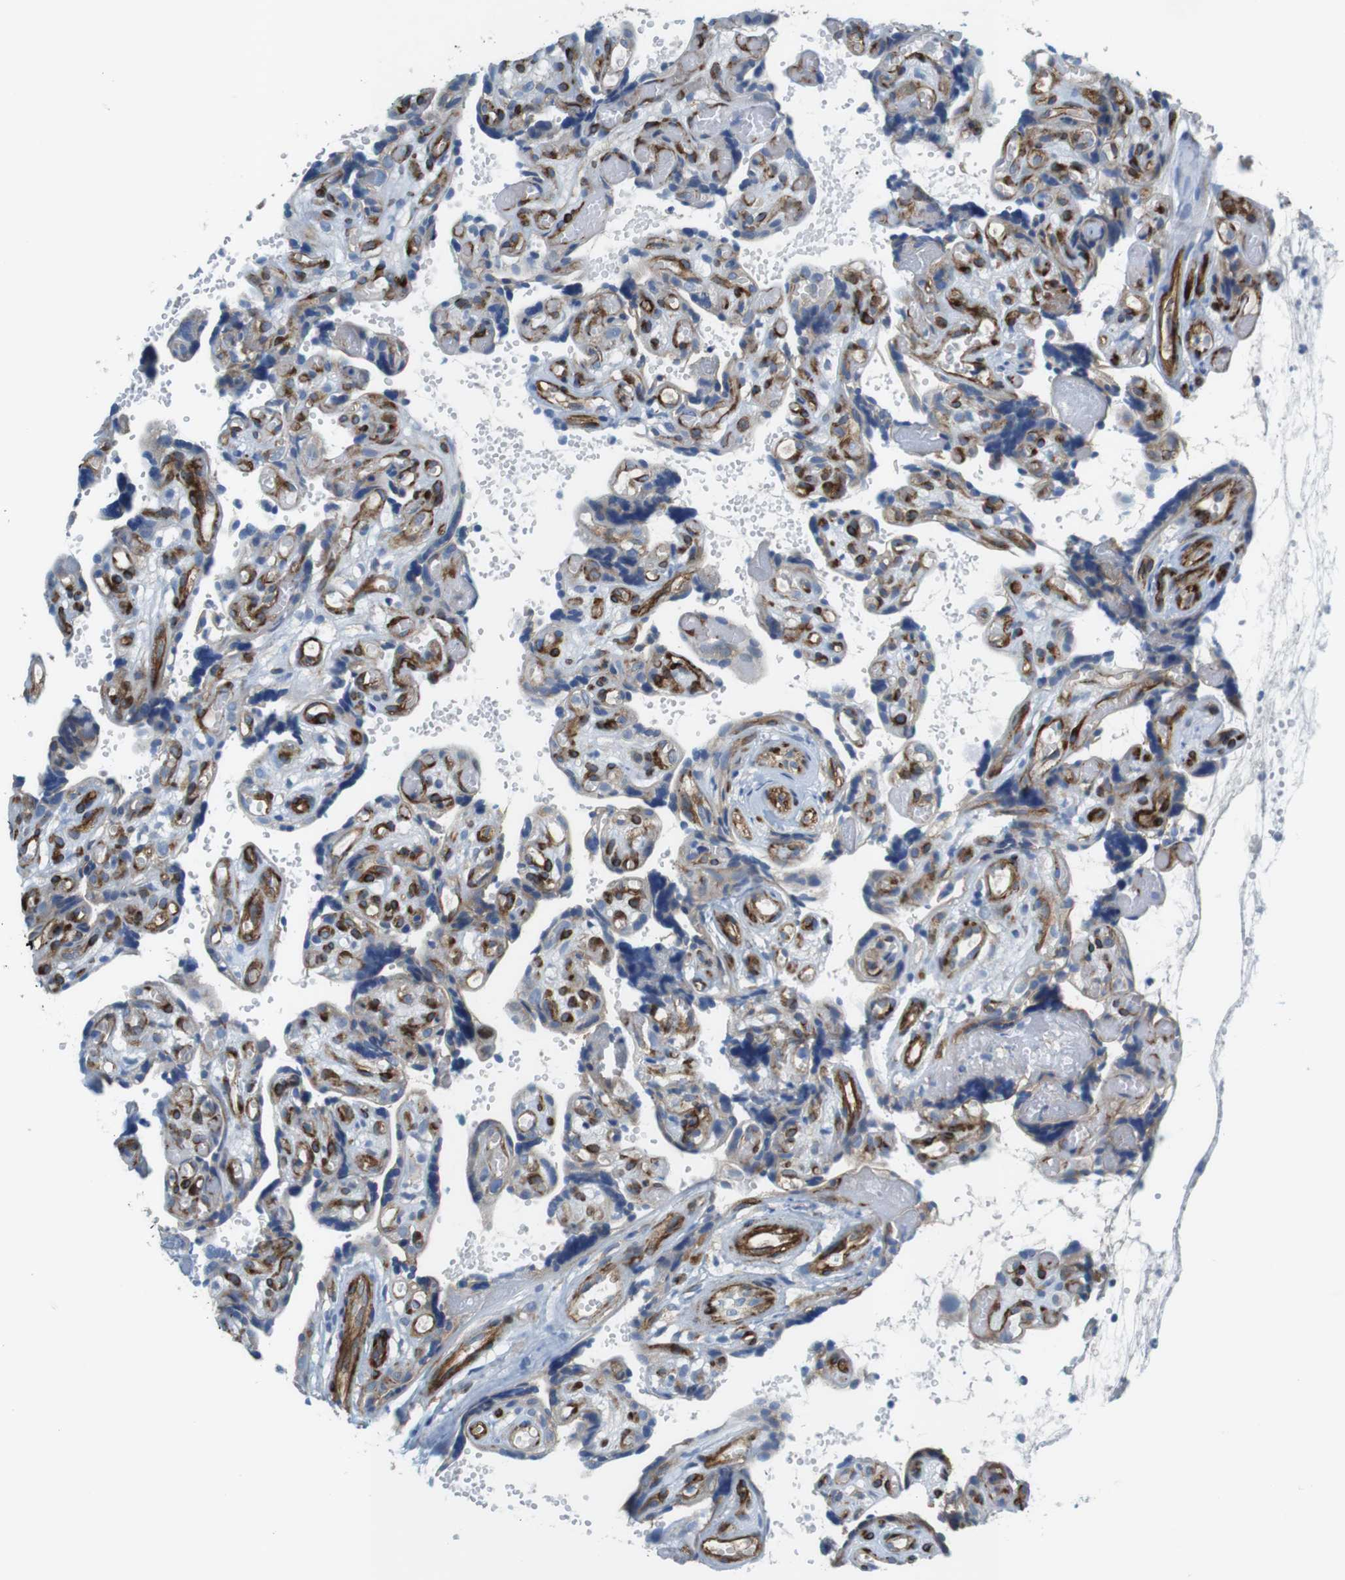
{"staining": {"intensity": "moderate", "quantity": ">75%", "location": "cytoplasmic/membranous"}, "tissue": "placenta", "cell_type": "Decidual cells", "image_type": "normal", "snomed": [{"axis": "morphology", "description": "Normal tissue, NOS"}, {"axis": "topography", "description": "Placenta"}], "caption": "Brown immunohistochemical staining in benign human placenta reveals moderate cytoplasmic/membranous staining in about >75% of decidual cells. The staining was performed using DAB, with brown indicating positive protein expression. Nuclei are stained blue with hematoxylin.", "gene": "EMP2", "patient": {"sex": "female", "age": 30}}